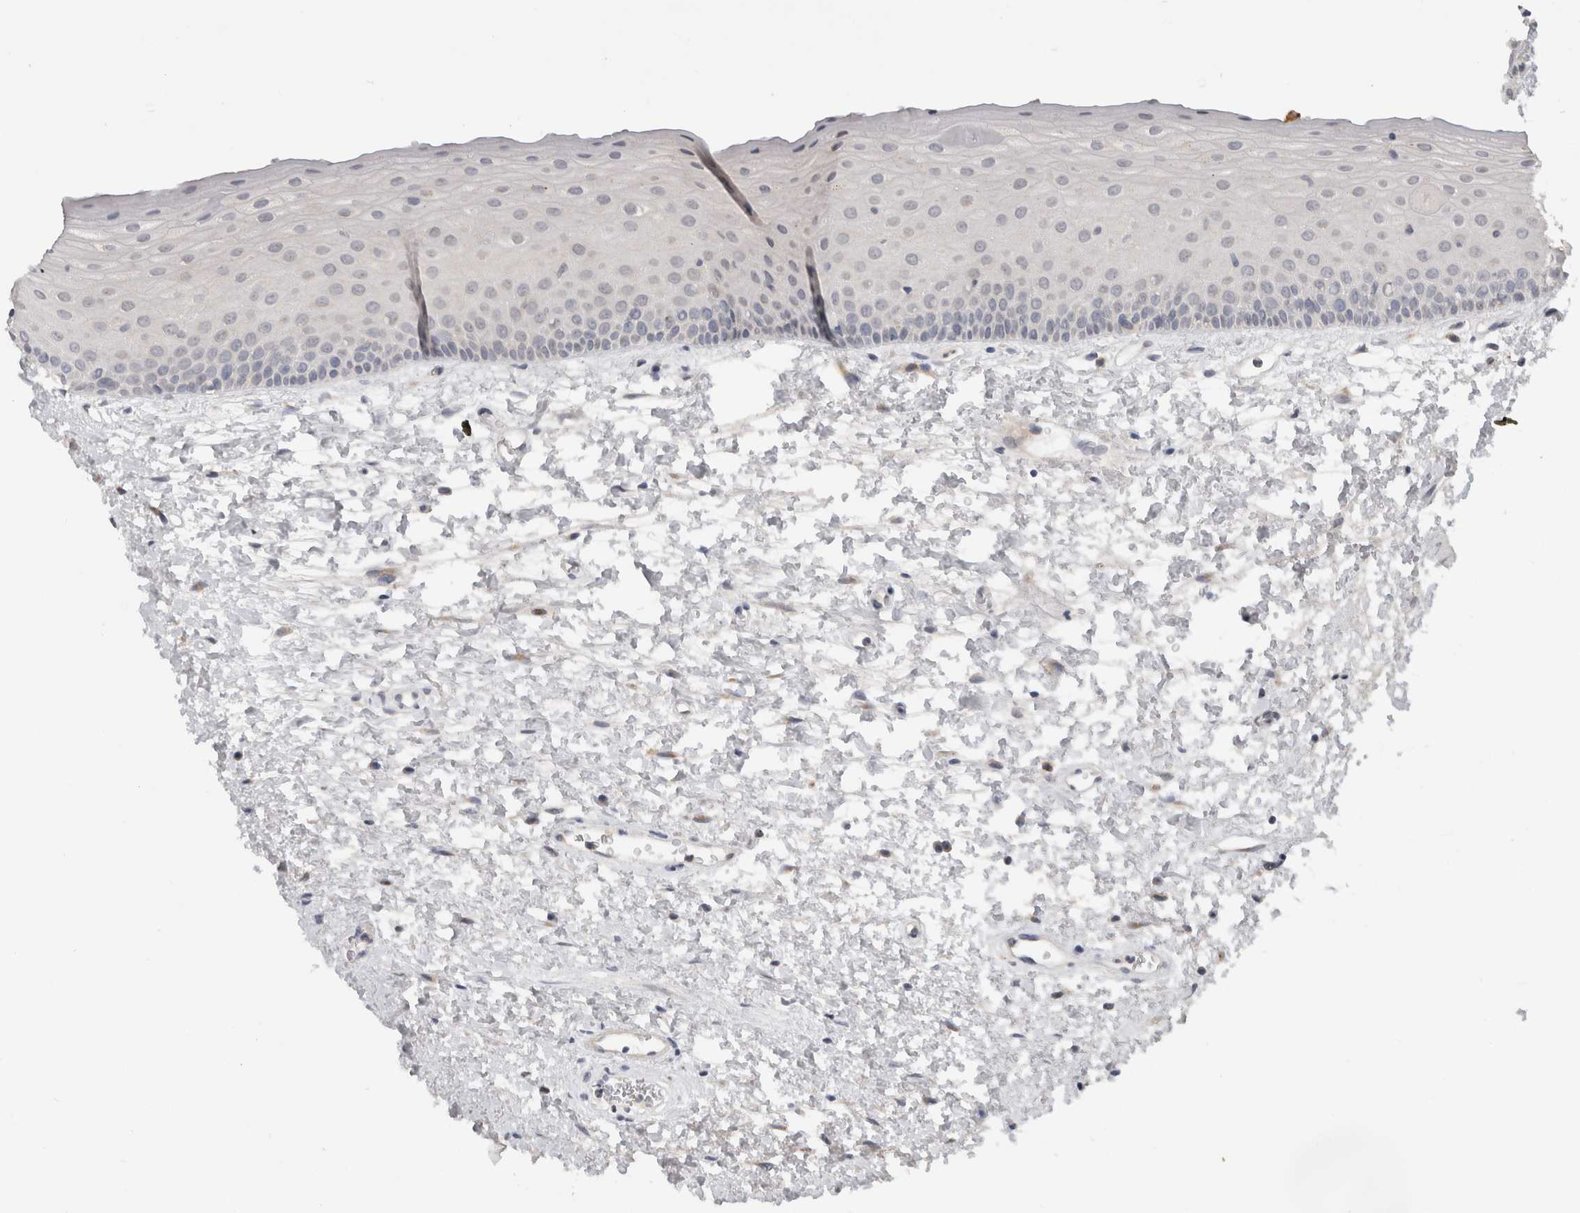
{"staining": {"intensity": "negative", "quantity": "none", "location": "none"}, "tissue": "oral mucosa", "cell_type": "Squamous epithelial cells", "image_type": "normal", "snomed": [{"axis": "morphology", "description": "Normal tissue, NOS"}, {"axis": "topography", "description": "Oral tissue"}], "caption": "The histopathology image shows no significant expression in squamous epithelial cells of oral mucosa.", "gene": "MGAT1", "patient": {"sex": "female", "age": 76}}